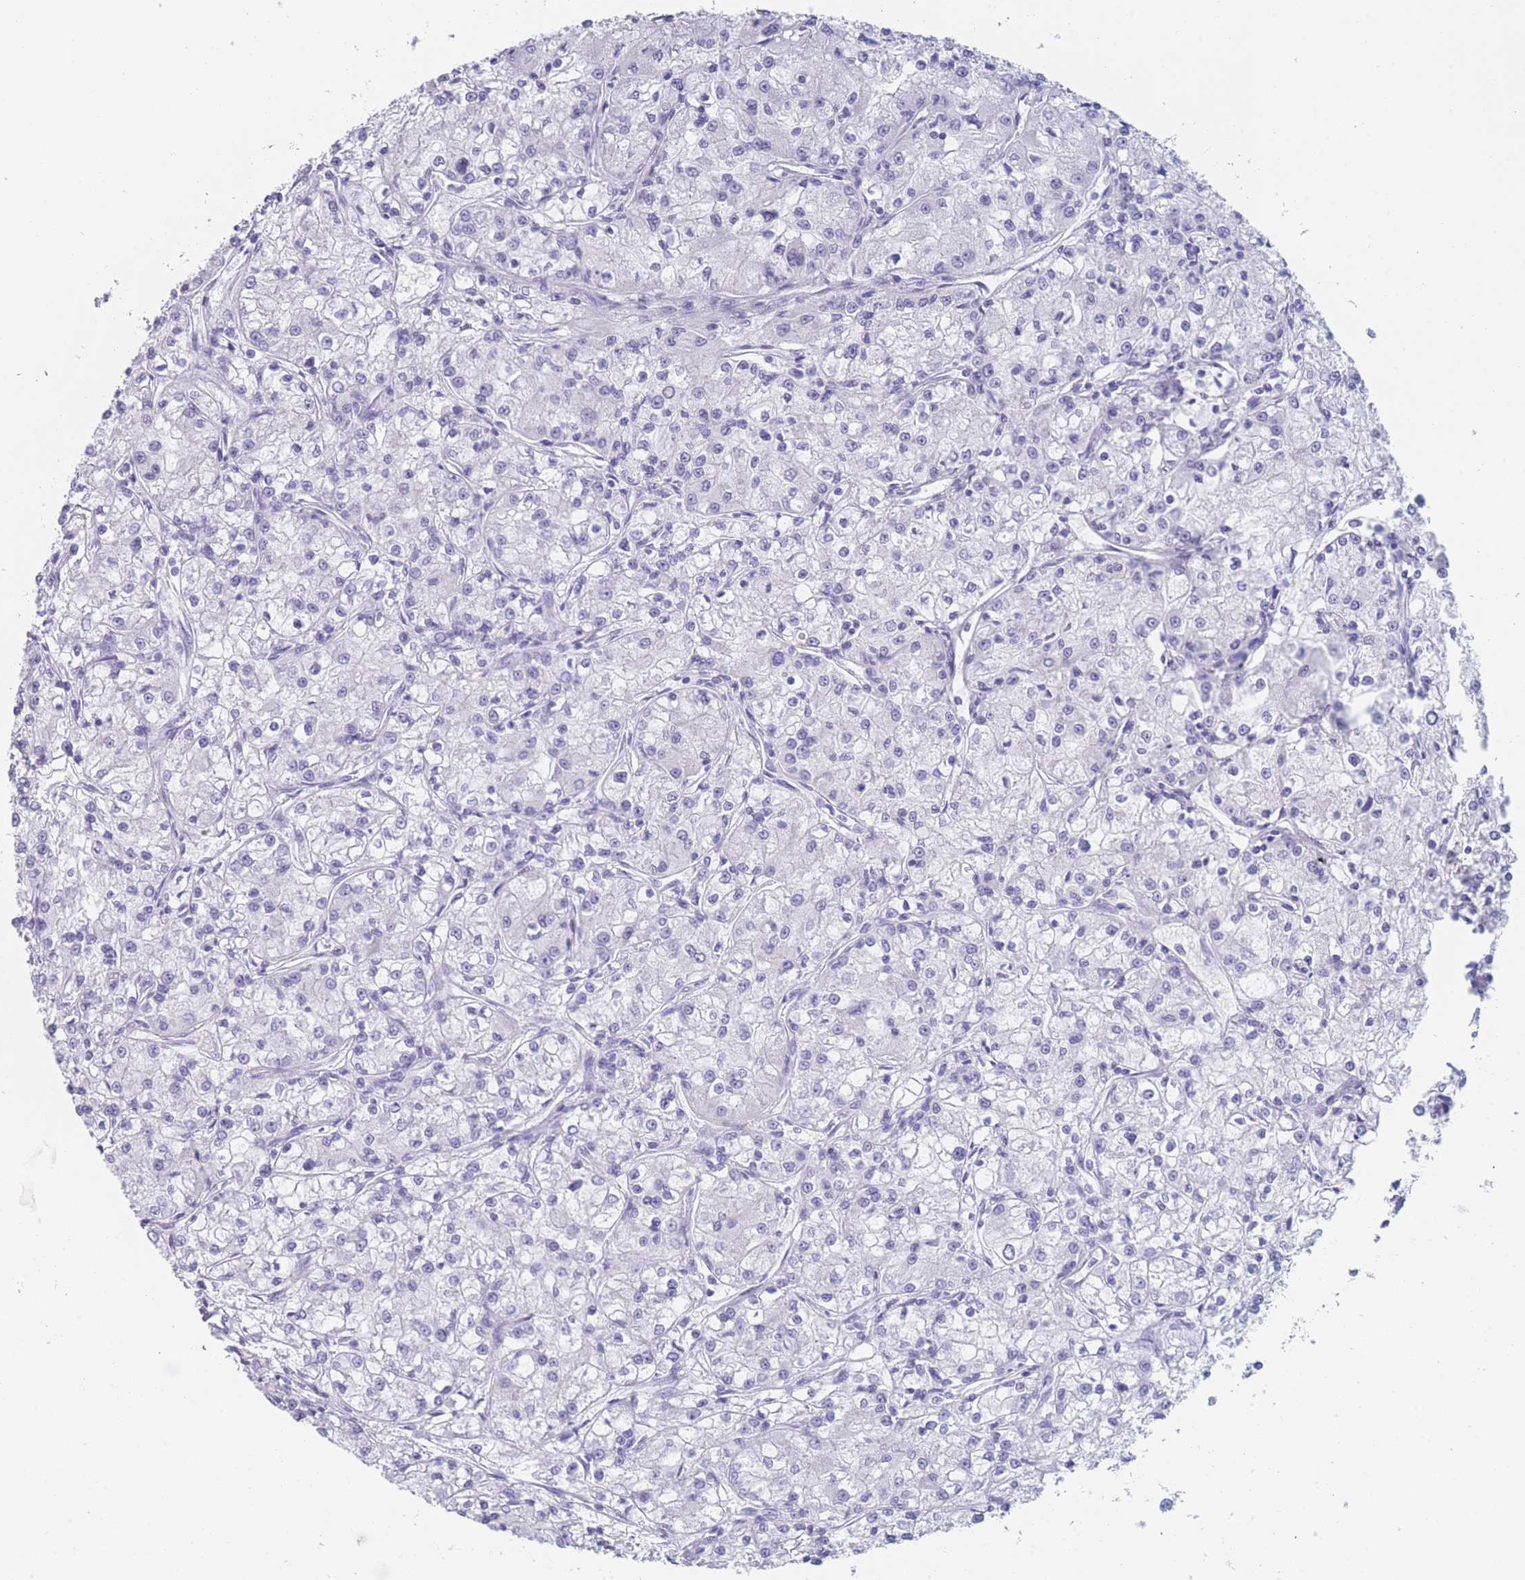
{"staining": {"intensity": "negative", "quantity": "none", "location": "none"}, "tissue": "renal cancer", "cell_type": "Tumor cells", "image_type": "cancer", "snomed": [{"axis": "morphology", "description": "Adenocarcinoma, NOS"}, {"axis": "topography", "description": "Kidney"}], "caption": "Immunohistochemistry of human renal cancer reveals no staining in tumor cells.", "gene": "OR5D16", "patient": {"sex": "female", "age": 59}}